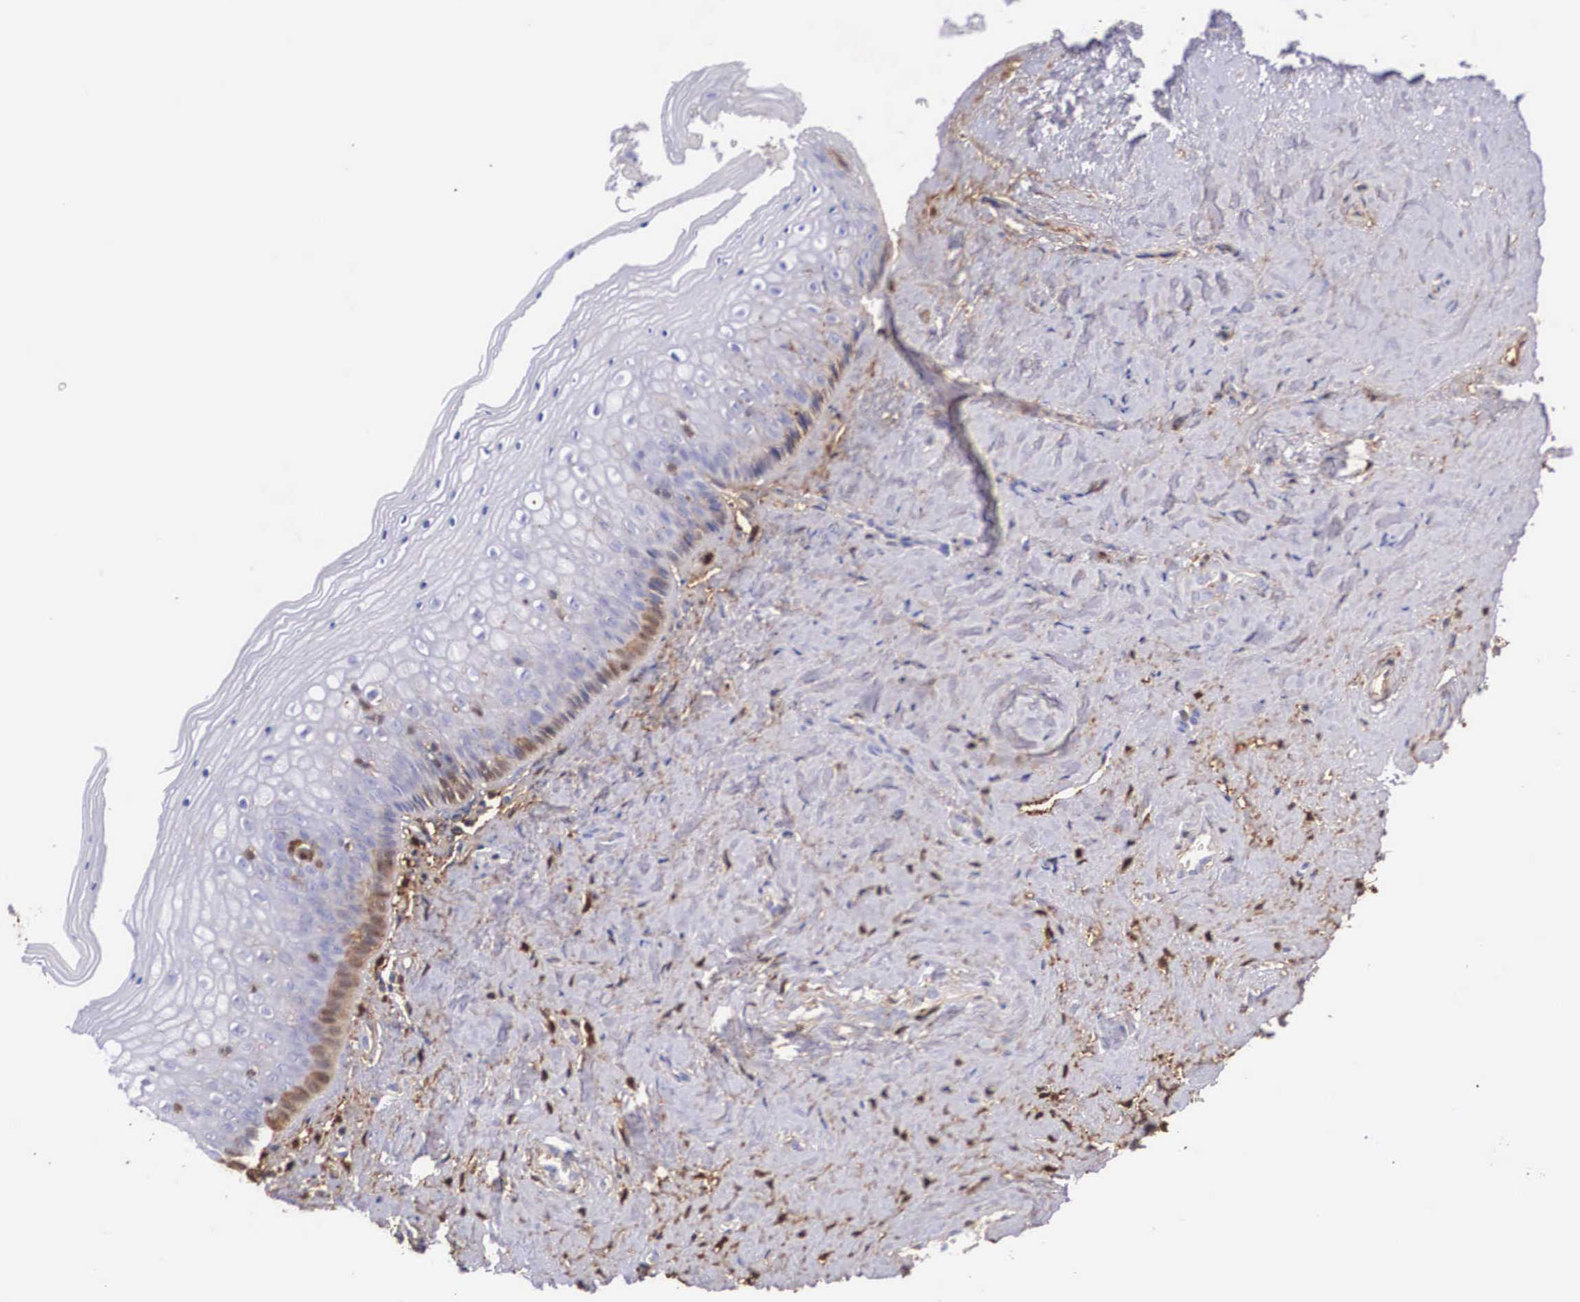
{"staining": {"intensity": "moderate", "quantity": "<25%", "location": "cytoplasmic/membranous"}, "tissue": "vagina", "cell_type": "Squamous epithelial cells", "image_type": "normal", "snomed": [{"axis": "morphology", "description": "Normal tissue, NOS"}, {"axis": "topography", "description": "Vagina"}], "caption": "Protein expression analysis of unremarkable vagina shows moderate cytoplasmic/membranous staining in about <25% of squamous epithelial cells. The staining was performed using DAB, with brown indicating positive protein expression. Nuclei are stained blue with hematoxylin.", "gene": "LGALS1", "patient": {"sex": "female", "age": 46}}